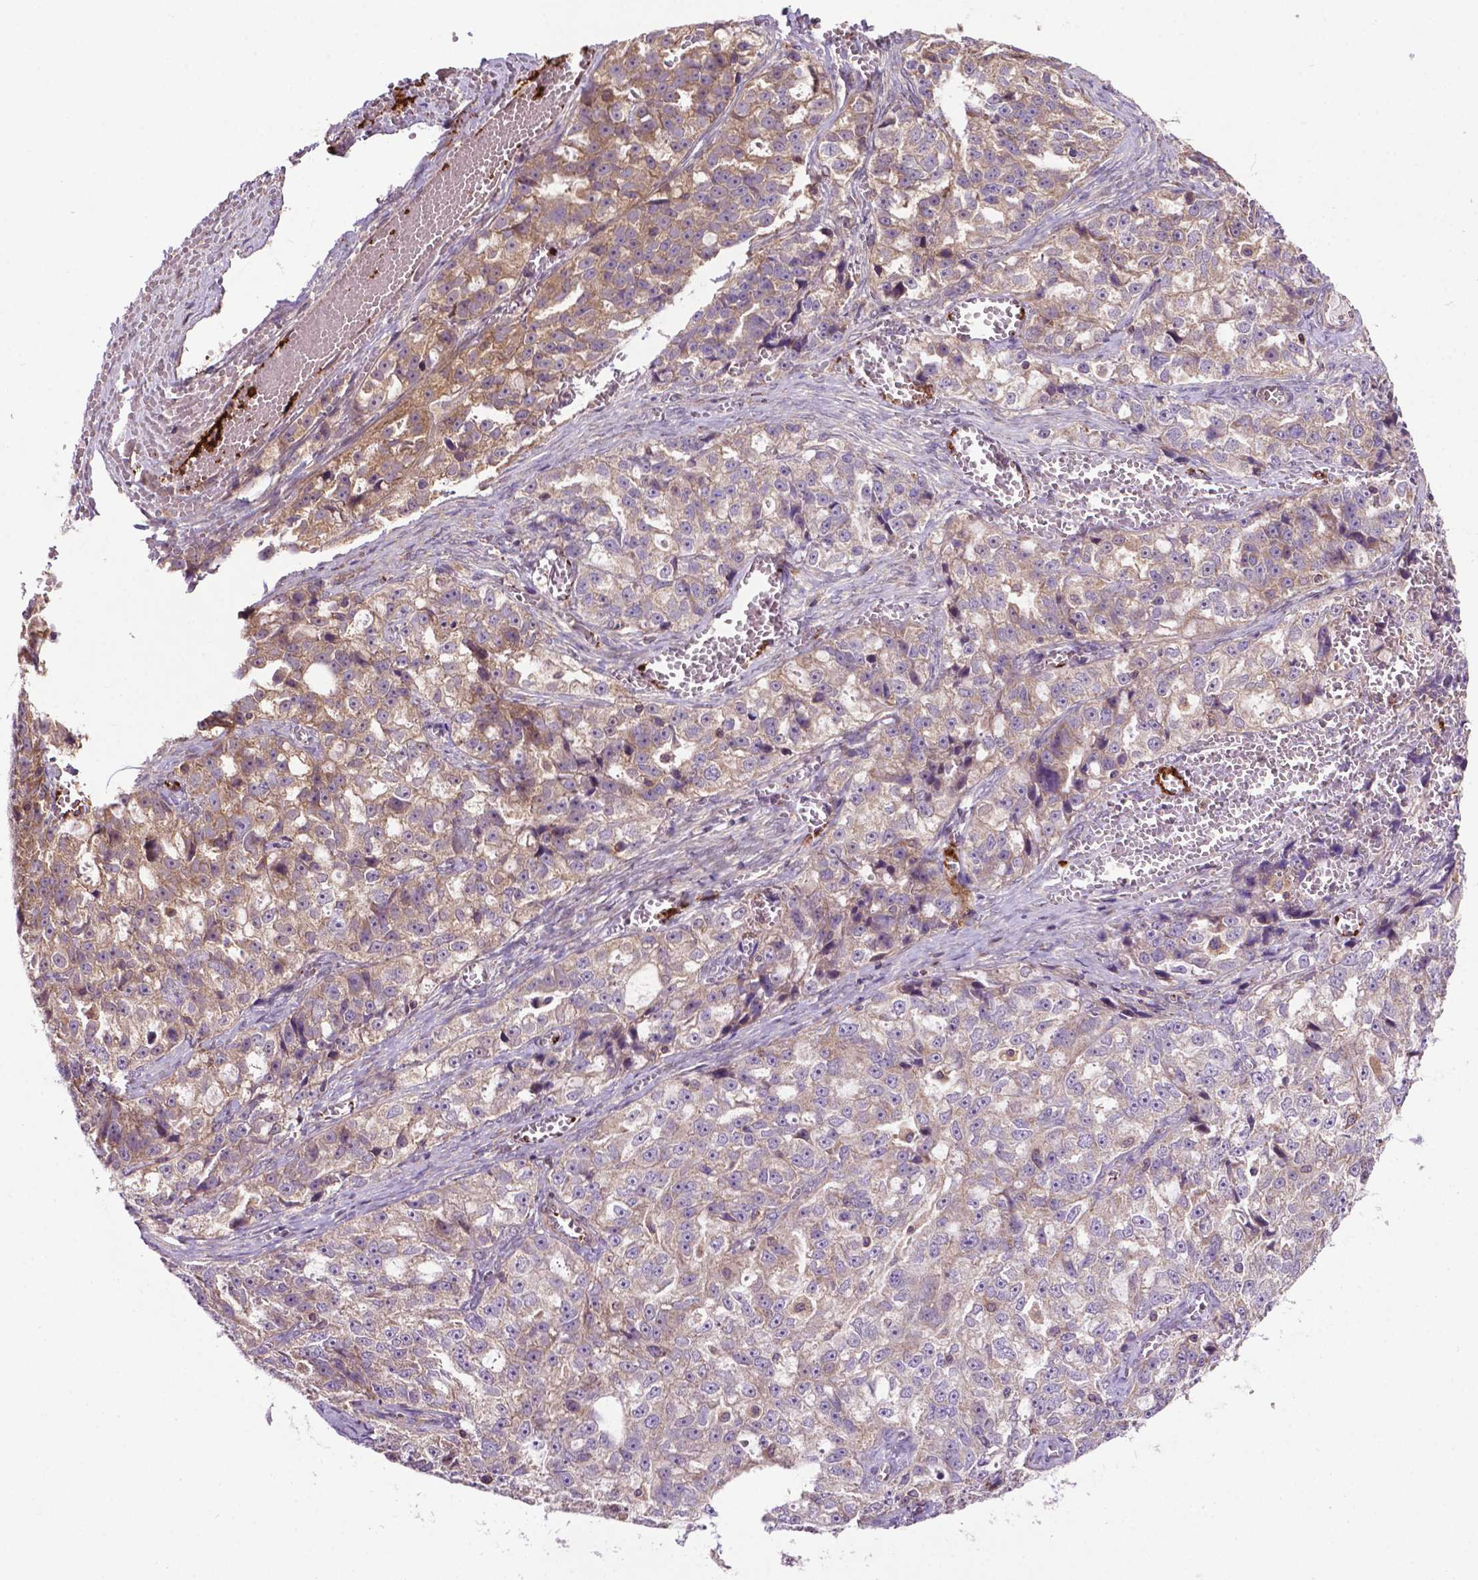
{"staining": {"intensity": "weak", "quantity": "25%-75%", "location": "cytoplasmic/membranous"}, "tissue": "ovarian cancer", "cell_type": "Tumor cells", "image_type": "cancer", "snomed": [{"axis": "morphology", "description": "Cystadenocarcinoma, serous, NOS"}, {"axis": "topography", "description": "Ovary"}], "caption": "Tumor cells display weak cytoplasmic/membranous positivity in about 25%-75% of cells in ovarian cancer. (IHC, brightfield microscopy, high magnification).", "gene": "SPNS2", "patient": {"sex": "female", "age": 51}}